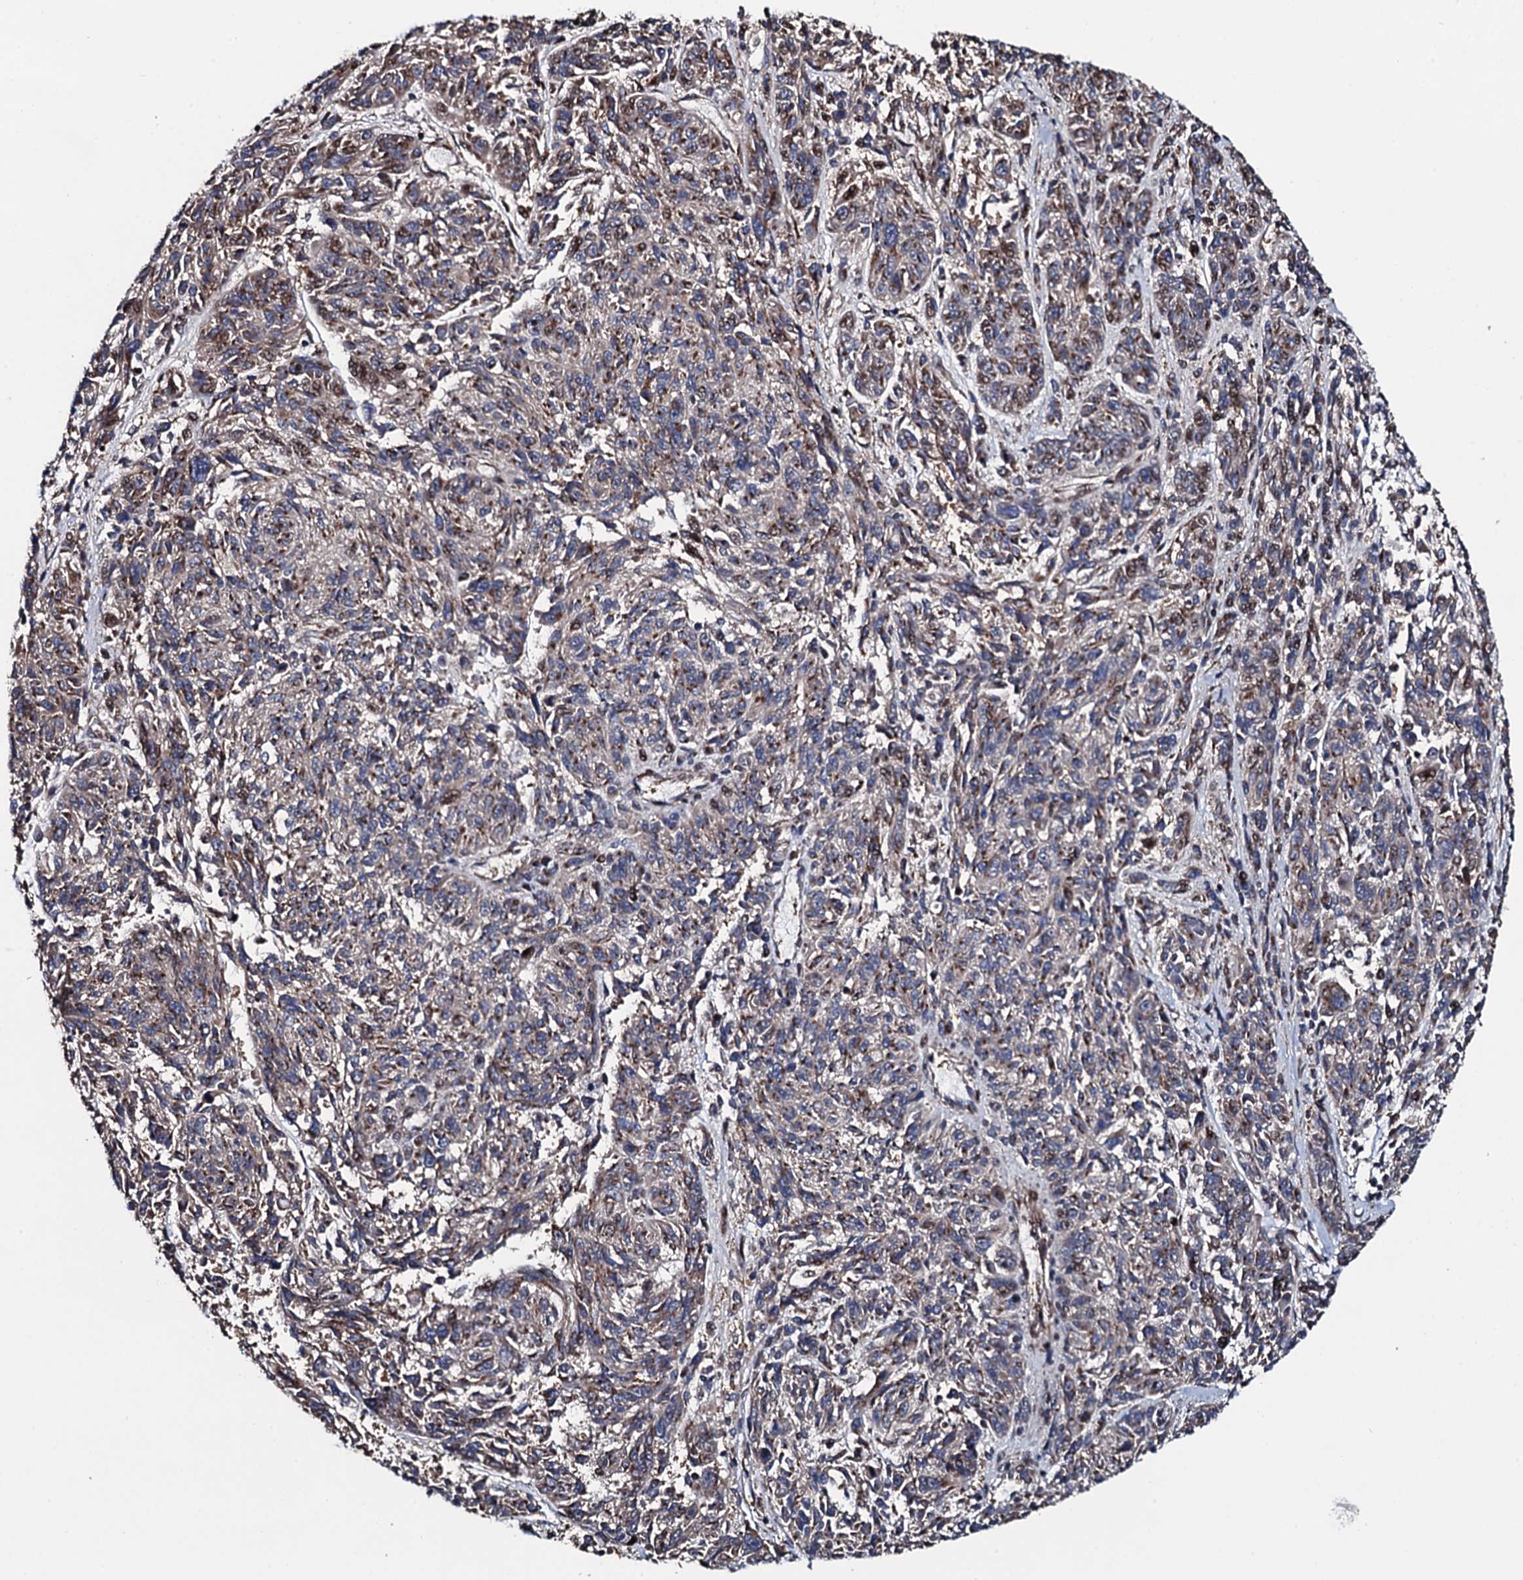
{"staining": {"intensity": "moderate", "quantity": "25%-75%", "location": "cytoplasmic/membranous"}, "tissue": "melanoma", "cell_type": "Tumor cells", "image_type": "cancer", "snomed": [{"axis": "morphology", "description": "Malignant melanoma, NOS"}, {"axis": "topography", "description": "Skin"}], "caption": "The immunohistochemical stain highlights moderate cytoplasmic/membranous positivity in tumor cells of melanoma tissue.", "gene": "PLET1", "patient": {"sex": "male", "age": 53}}